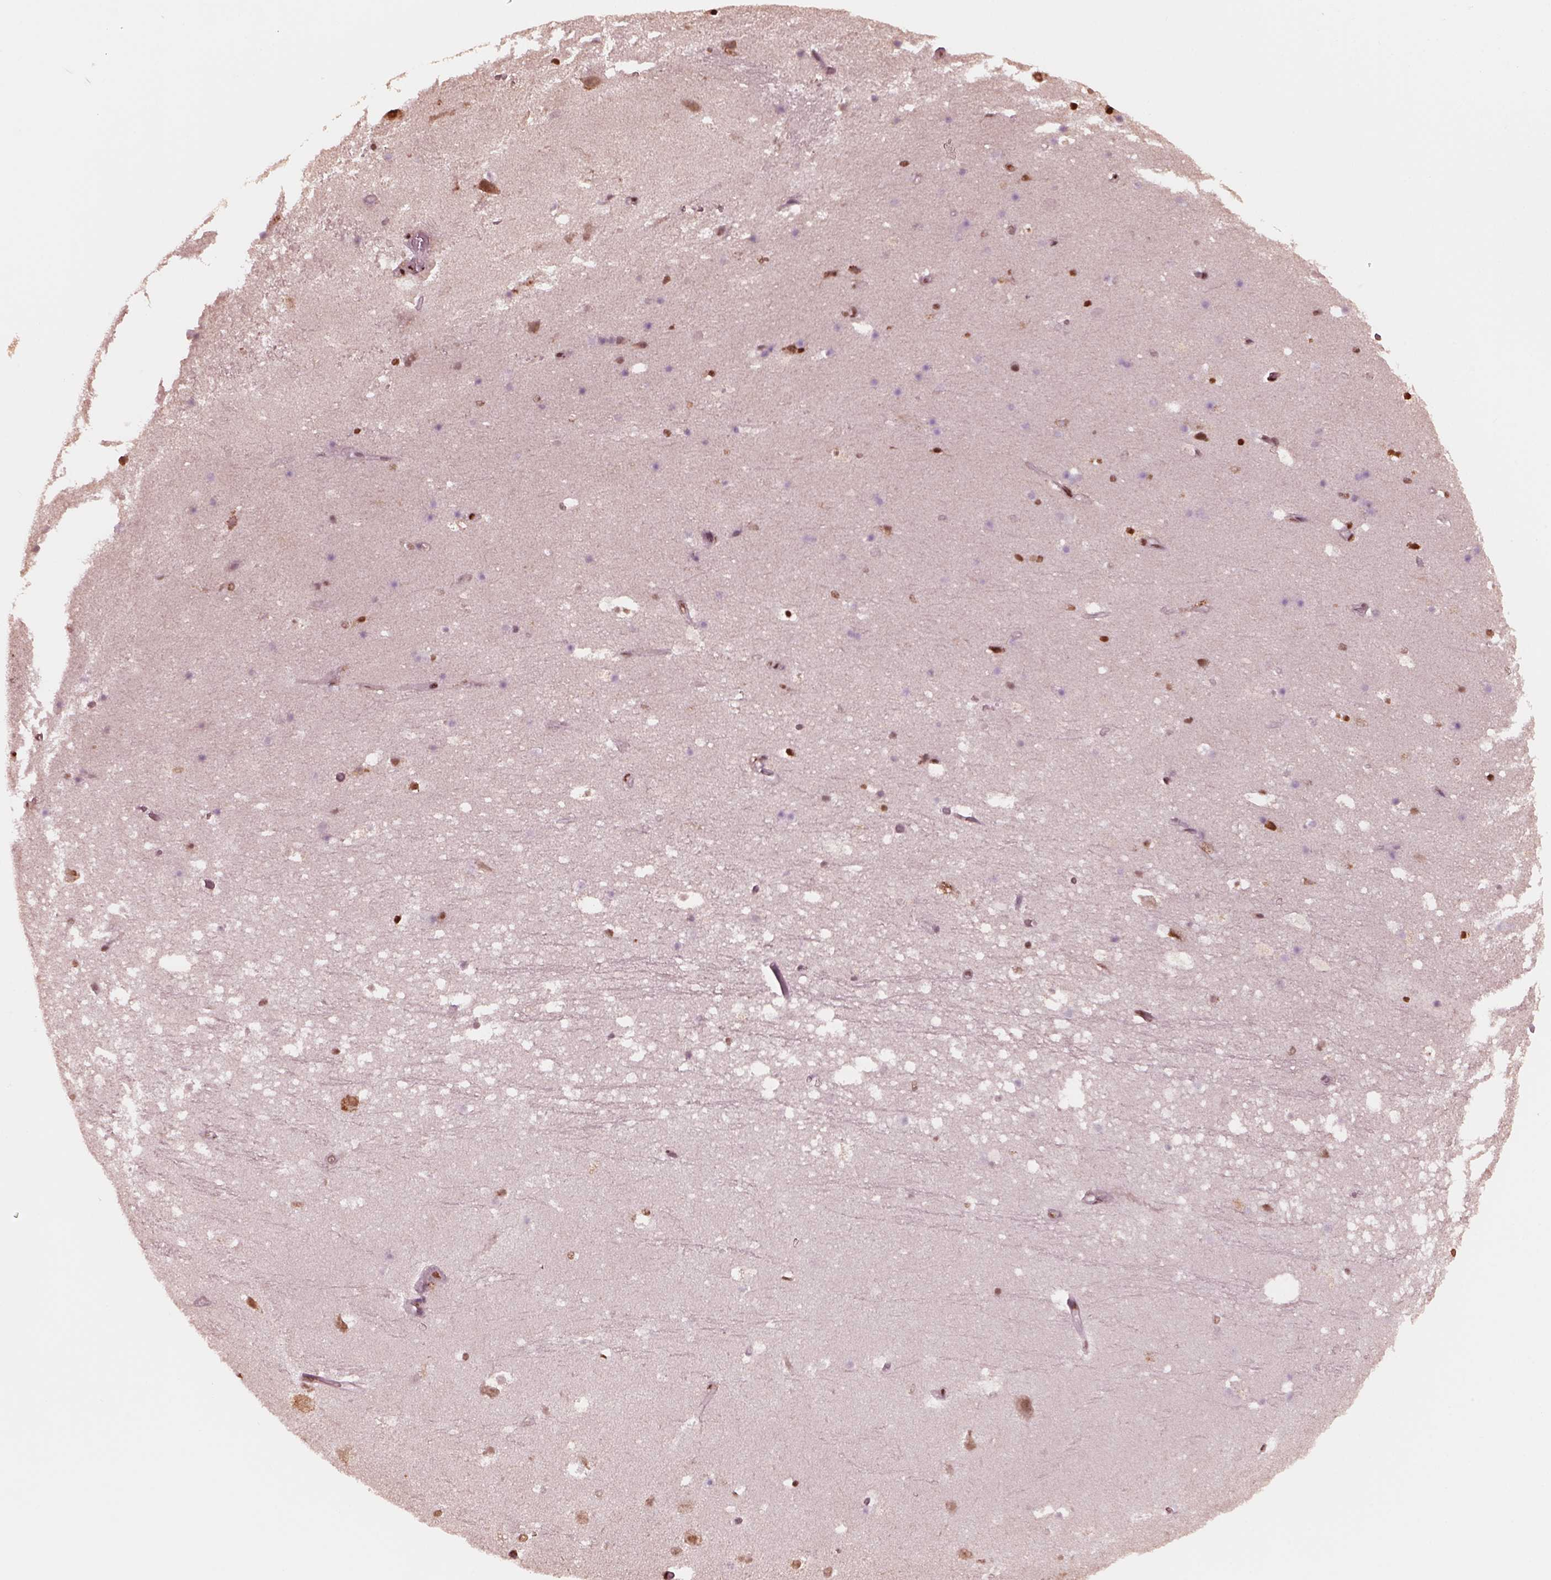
{"staining": {"intensity": "strong", "quantity": "<25%", "location": "nuclear"}, "tissue": "hippocampus", "cell_type": "Glial cells", "image_type": "normal", "snomed": [{"axis": "morphology", "description": "Normal tissue, NOS"}, {"axis": "topography", "description": "Hippocampus"}], "caption": "Immunohistochemical staining of unremarkable human hippocampus demonstrates strong nuclear protein positivity in about <25% of glial cells. The staining is performed using DAB brown chromogen to label protein expression. The nuclei are counter-stained blue using hematoxylin.", "gene": "NSD1", "patient": {"sex": "male", "age": 26}}